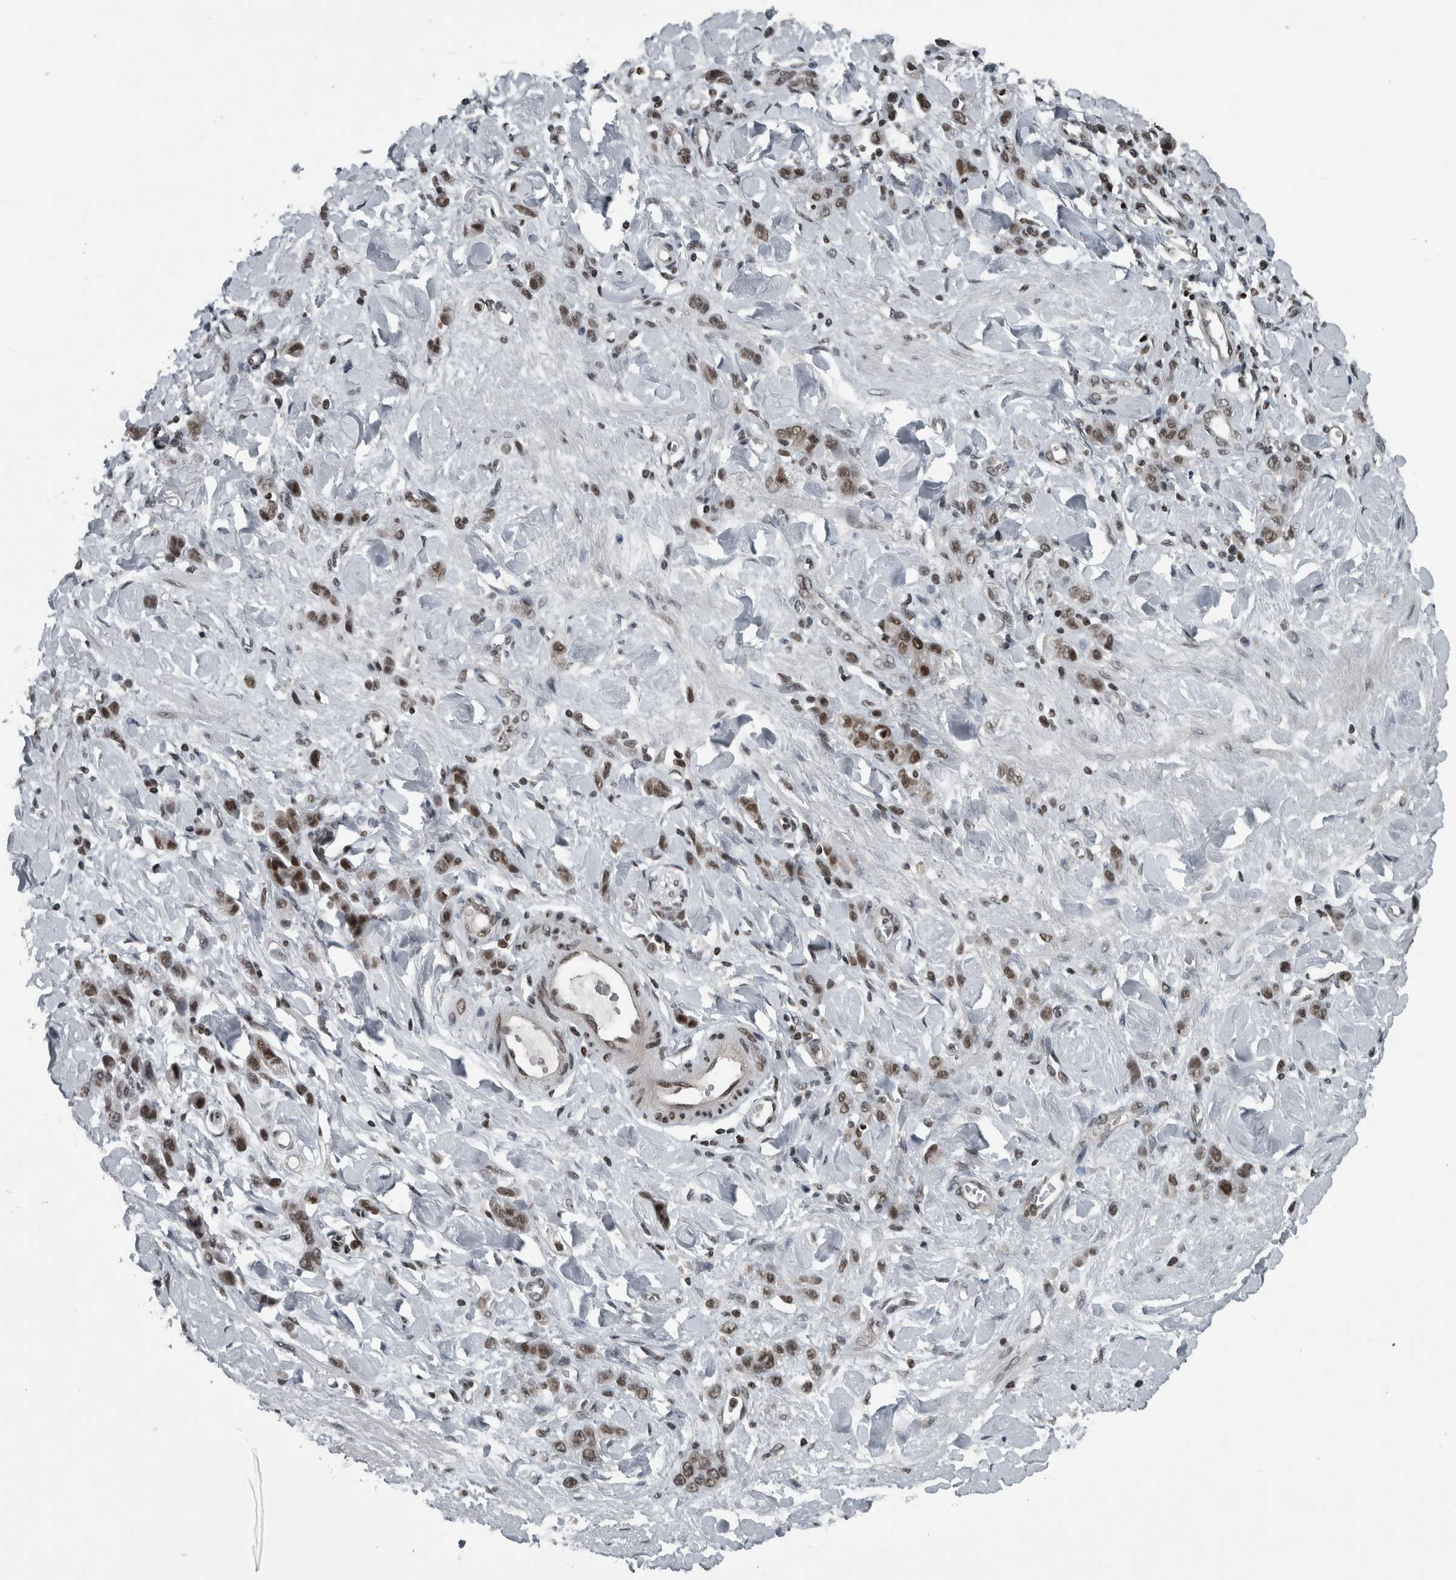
{"staining": {"intensity": "moderate", "quantity": ">75%", "location": "nuclear"}, "tissue": "stomach cancer", "cell_type": "Tumor cells", "image_type": "cancer", "snomed": [{"axis": "morphology", "description": "Normal tissue, NOS"}, {"axis": "morphology", "description": "Adenocarcinoma, NOS"}, {"axis": "topography", "description": "Stomach"}], "caption": "Protein analysis of stomach cancer tissue exhibits moderate nuclear staining in approximately >75% of tumor cells.", "gene": "UNC50", "patient": {"sex": "male", "age": 82}}